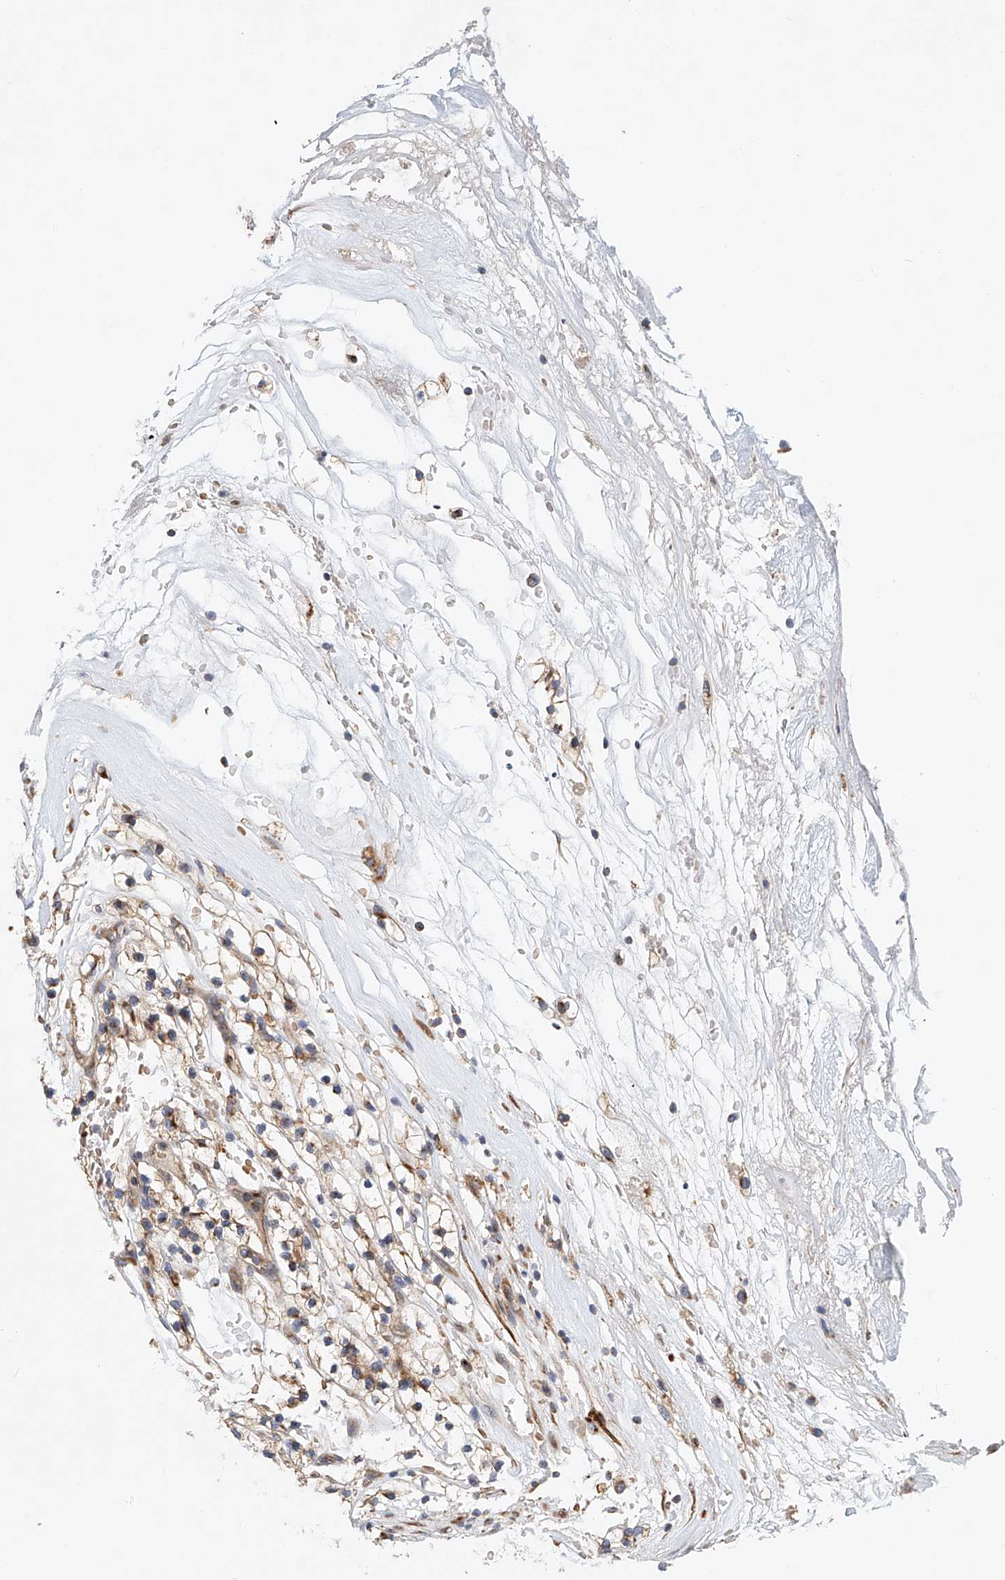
{"staining": {"intensity": "weak", "quantity": "25%-75%", "location": "cytoplasmic/membranous"}, "tissue": "renal cancer", "cell_type": "Tumor cells", "image_type": "cancer", "snomed": [{"axis": "morphology", "description": "Adenocarcinoma, NOS"}, {"axis": "topography", "description": "Kidney"}], "caption": "IHC photomicrograph of human renal cancer stained for a protein (brown), which reveals low levels of weak cytoplasmic/membranous expression in about 25%-75% of tumor cells.", "gene": "HGSNAT", "patient": {"sex": "female", "age": 57}}